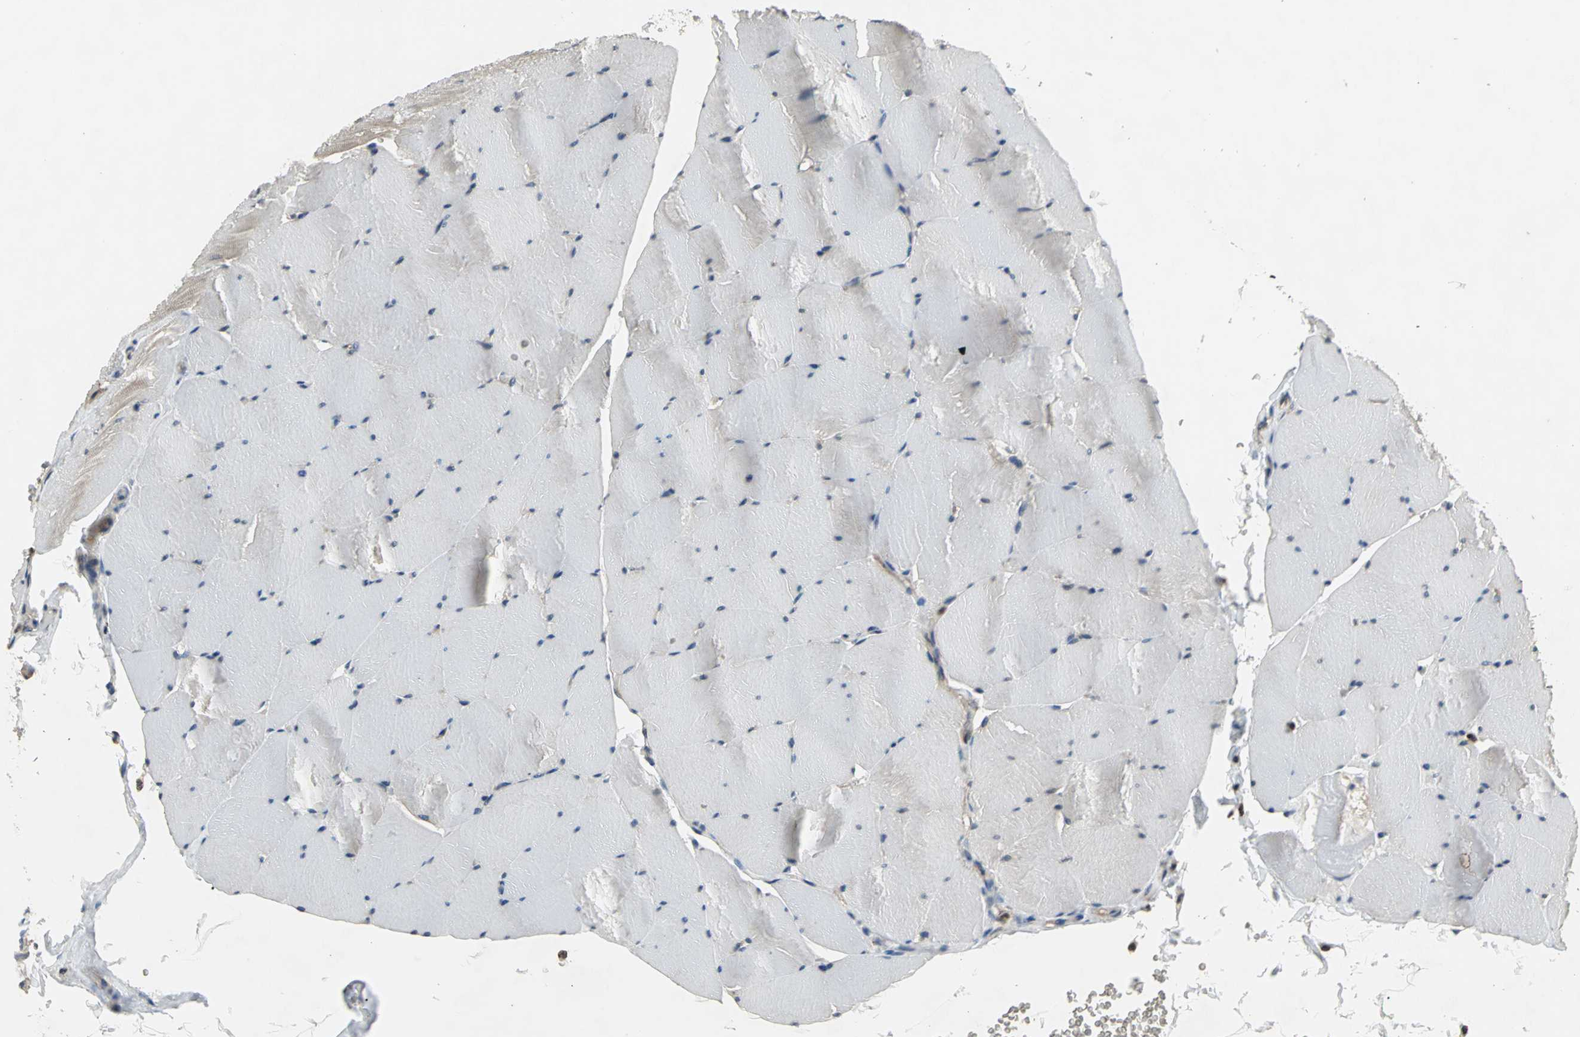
{"staining": {"intensity": "weak", "quantity": "25%-75%", "location": "cytoplasmic/membranous"}, "tissue": "skeletal muscle", "cell_type": "Myocytes", "image_type": "normal", "snomed": [{"axis": "morphology", "description": "Normal tissue, NOS"}, {"axis": "topography", "description": "Skeletal muscle"}], "caption": "Immunohistochemical staining of normal human skeletal muscle displays weak cytoplasmic/membranous protein expression in approximately 25%-75% of myocytes.", "gene": "AHR", "patient": {"sex": "male", "age": 62}}